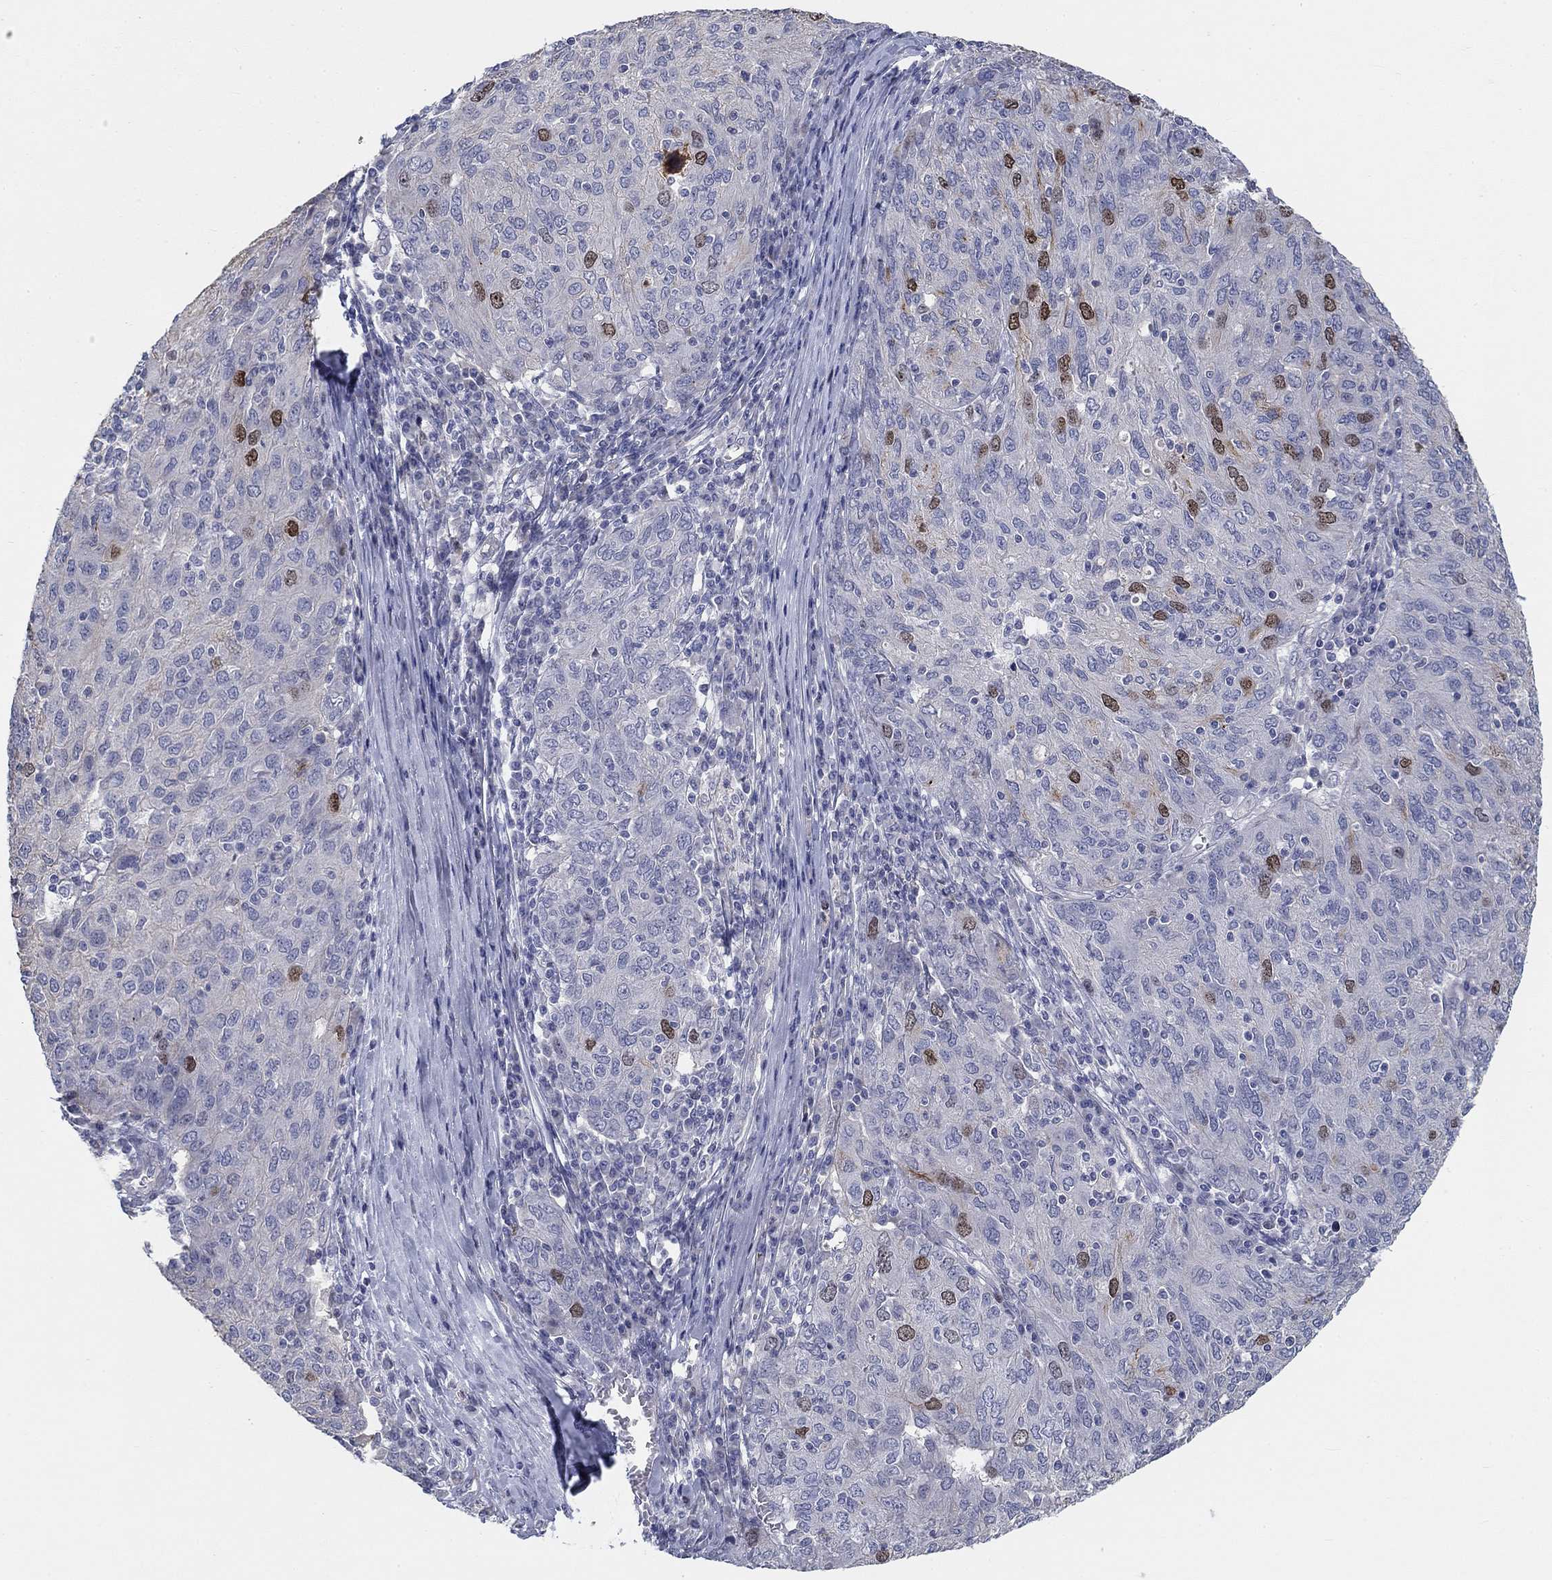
{"staining": {"intensity": "moderate", "quantity": "<25%", "location": "nuclear"}, "tissue": "ovarian cancer", "cell_type": "Tumor cells", "image_type": "cancer", "snomed": [{"axis": "morphology", "description": "Carcinoma, endometroid"}, {"axis": "topography", "description": "Ovary"}], "caption": "Tumor cells demonstrate low levels of moderate nuclear positivity in about <25% of cells in ovarian endometroid carcinoma.", "gene": "PRC1", "patient": {"sex": "female", "age": 50}}